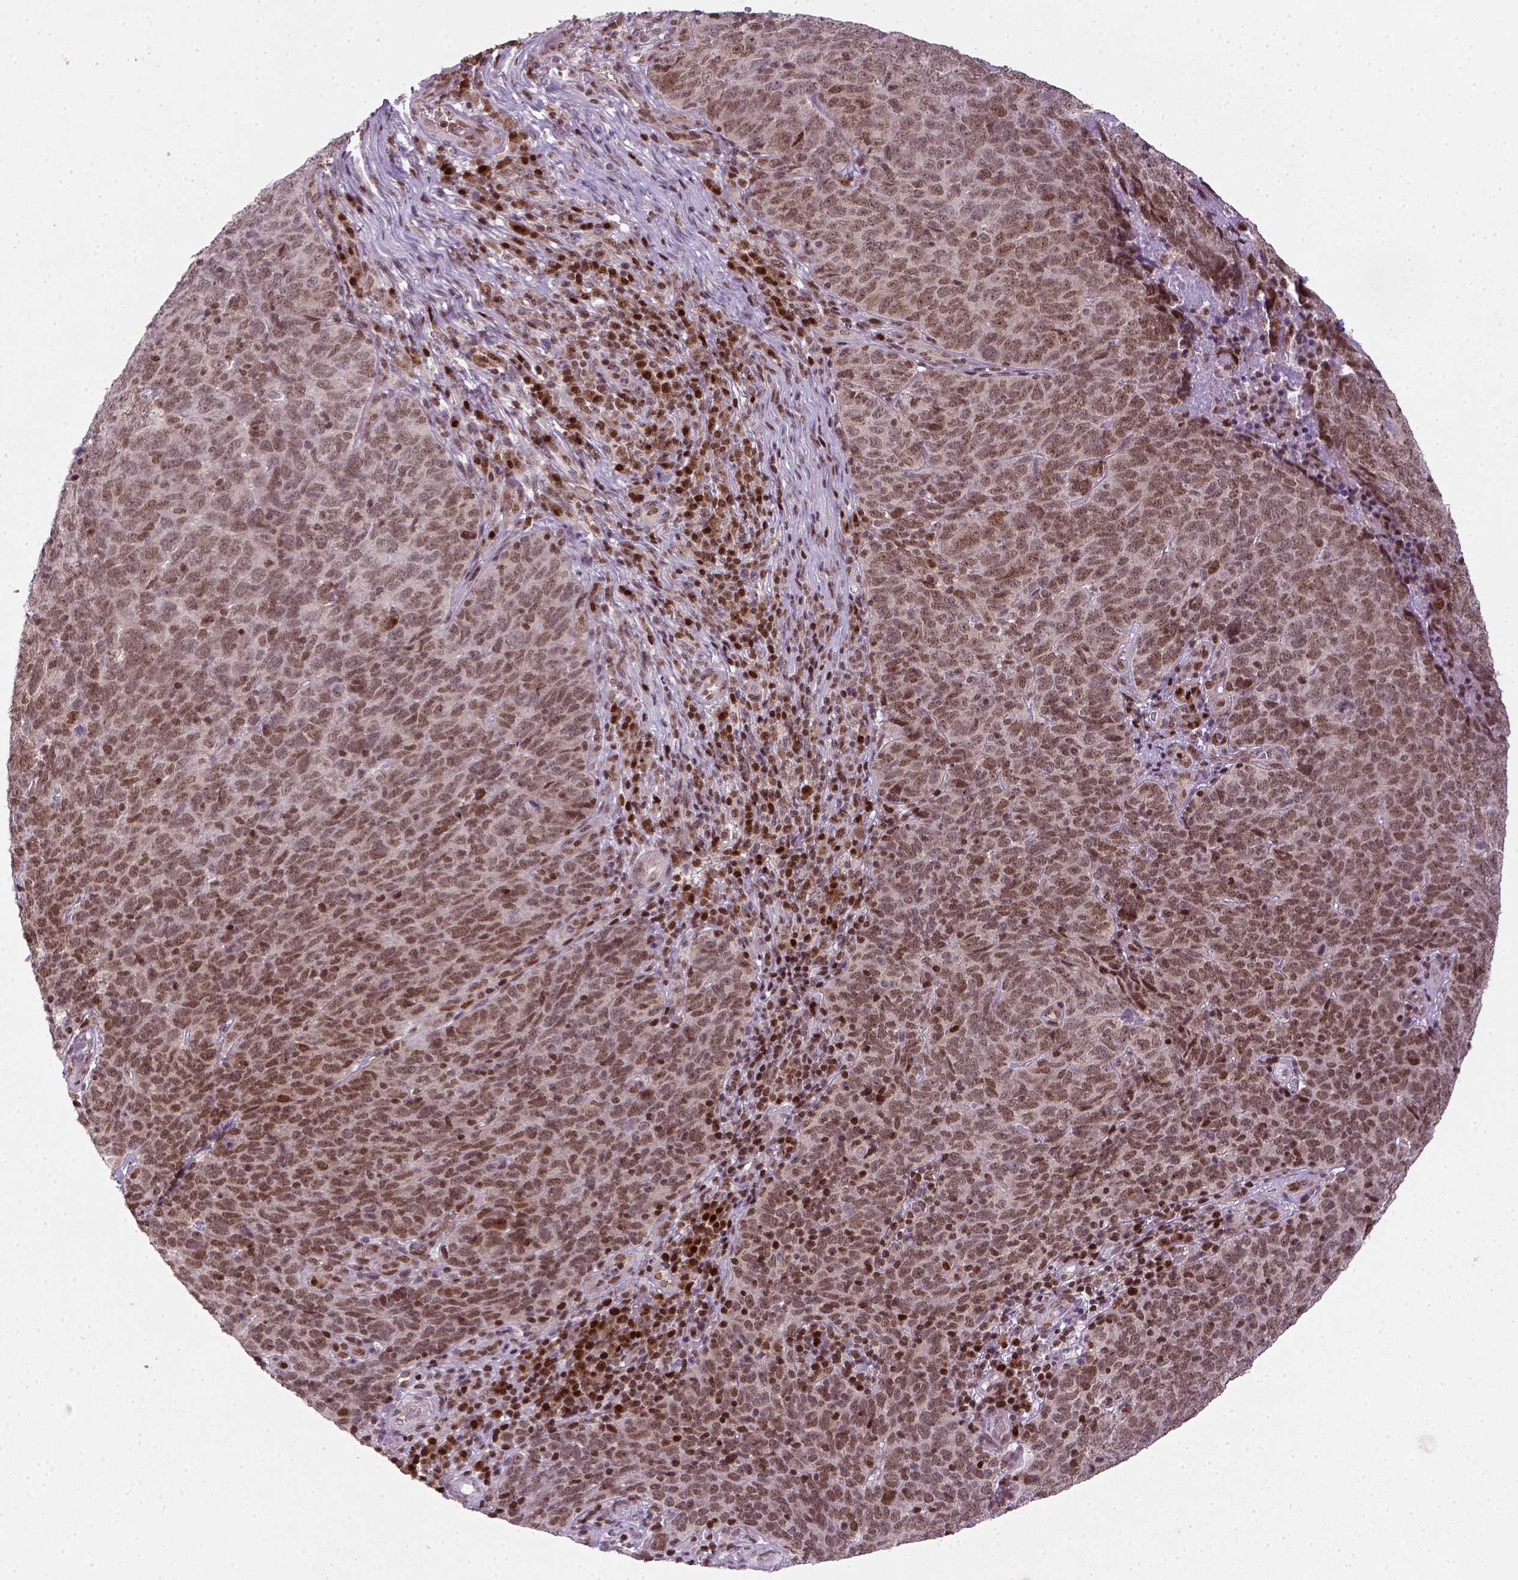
{"staining": {"intensity": "moderate", "quantity": ">75%", "location": "nuclear"}, "tissue": "skin cancer", "cell_type": "Tumor cells", "image_type": "cancer", "snomed": [{"axis": "morphology", "description": "Squamous cell carcinoma, NOS"}, {"axis": "topography", "description": "Skin"}, {"axis": "topography", "description": "Anal"}], "caption": "The micrograph displays a brown stain indicating the presence of a protein in the nuclear of tumor cells in skin cancer (squamous cell carcinoma). (Brightfield microscopy of DAB IHC at high magnification).", "gene": "MGMT", "patient": {"sex": "female", "age": 51}}